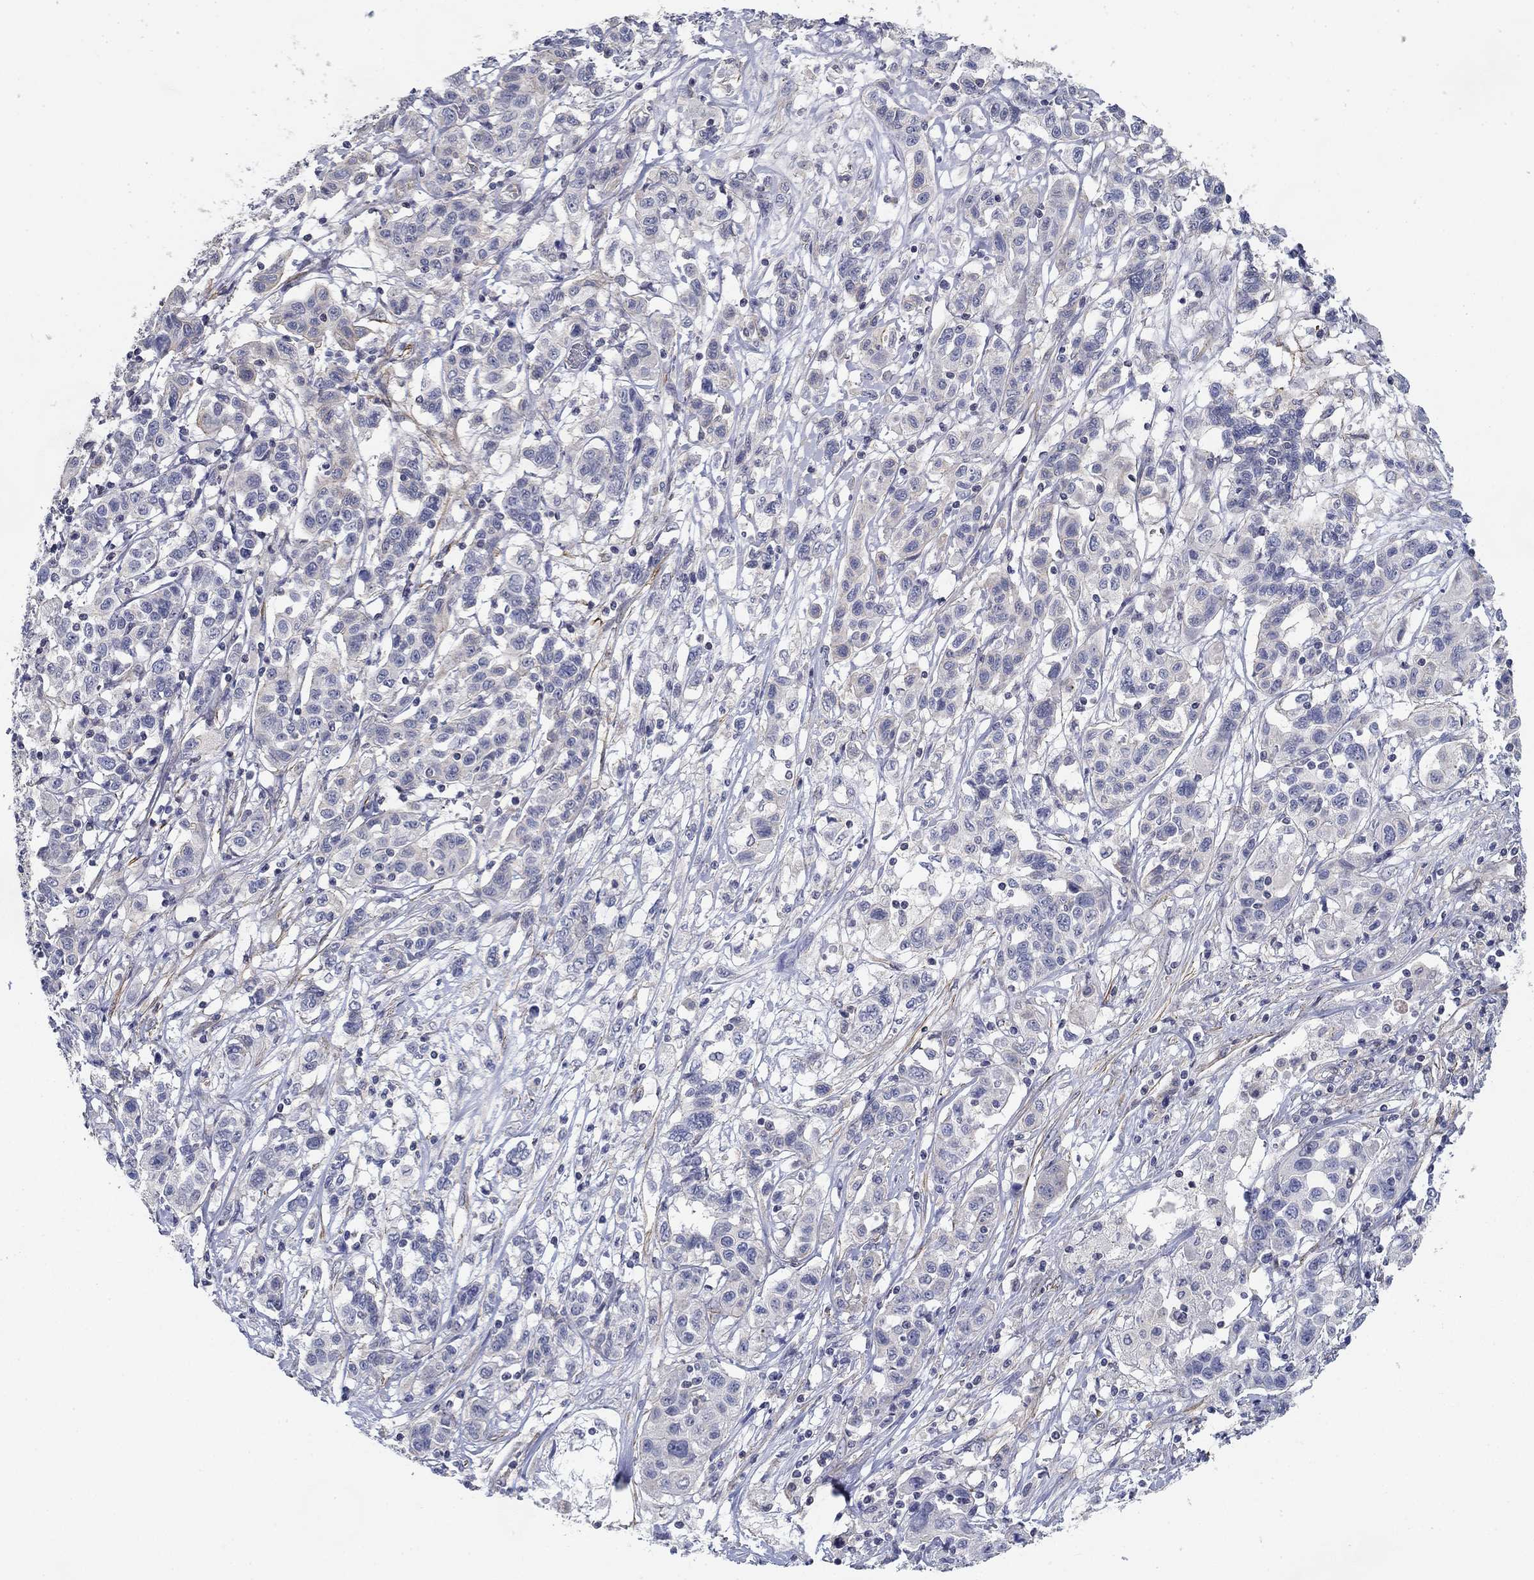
{"staining": {"intensity": "negative", "quantity": "none", "location": "none"}, "tissue": "liver cancer", "cell_type": "Tumor cells", "image_type": "cancer", "snomed": [{"axis": "morphology", "description": "Adenocarcinoma, NOS"}, {"axis": "morphology", "description": "Cholangiocarcinoma"}, {"axis": "topography", "description": "Liver"}], "caption": "Tumor cells are negative for protein expression in human liver cancer (cholangiocarcinoma).", "gene": "GRK7", "patient": {"sex": "male", "age": 64}}